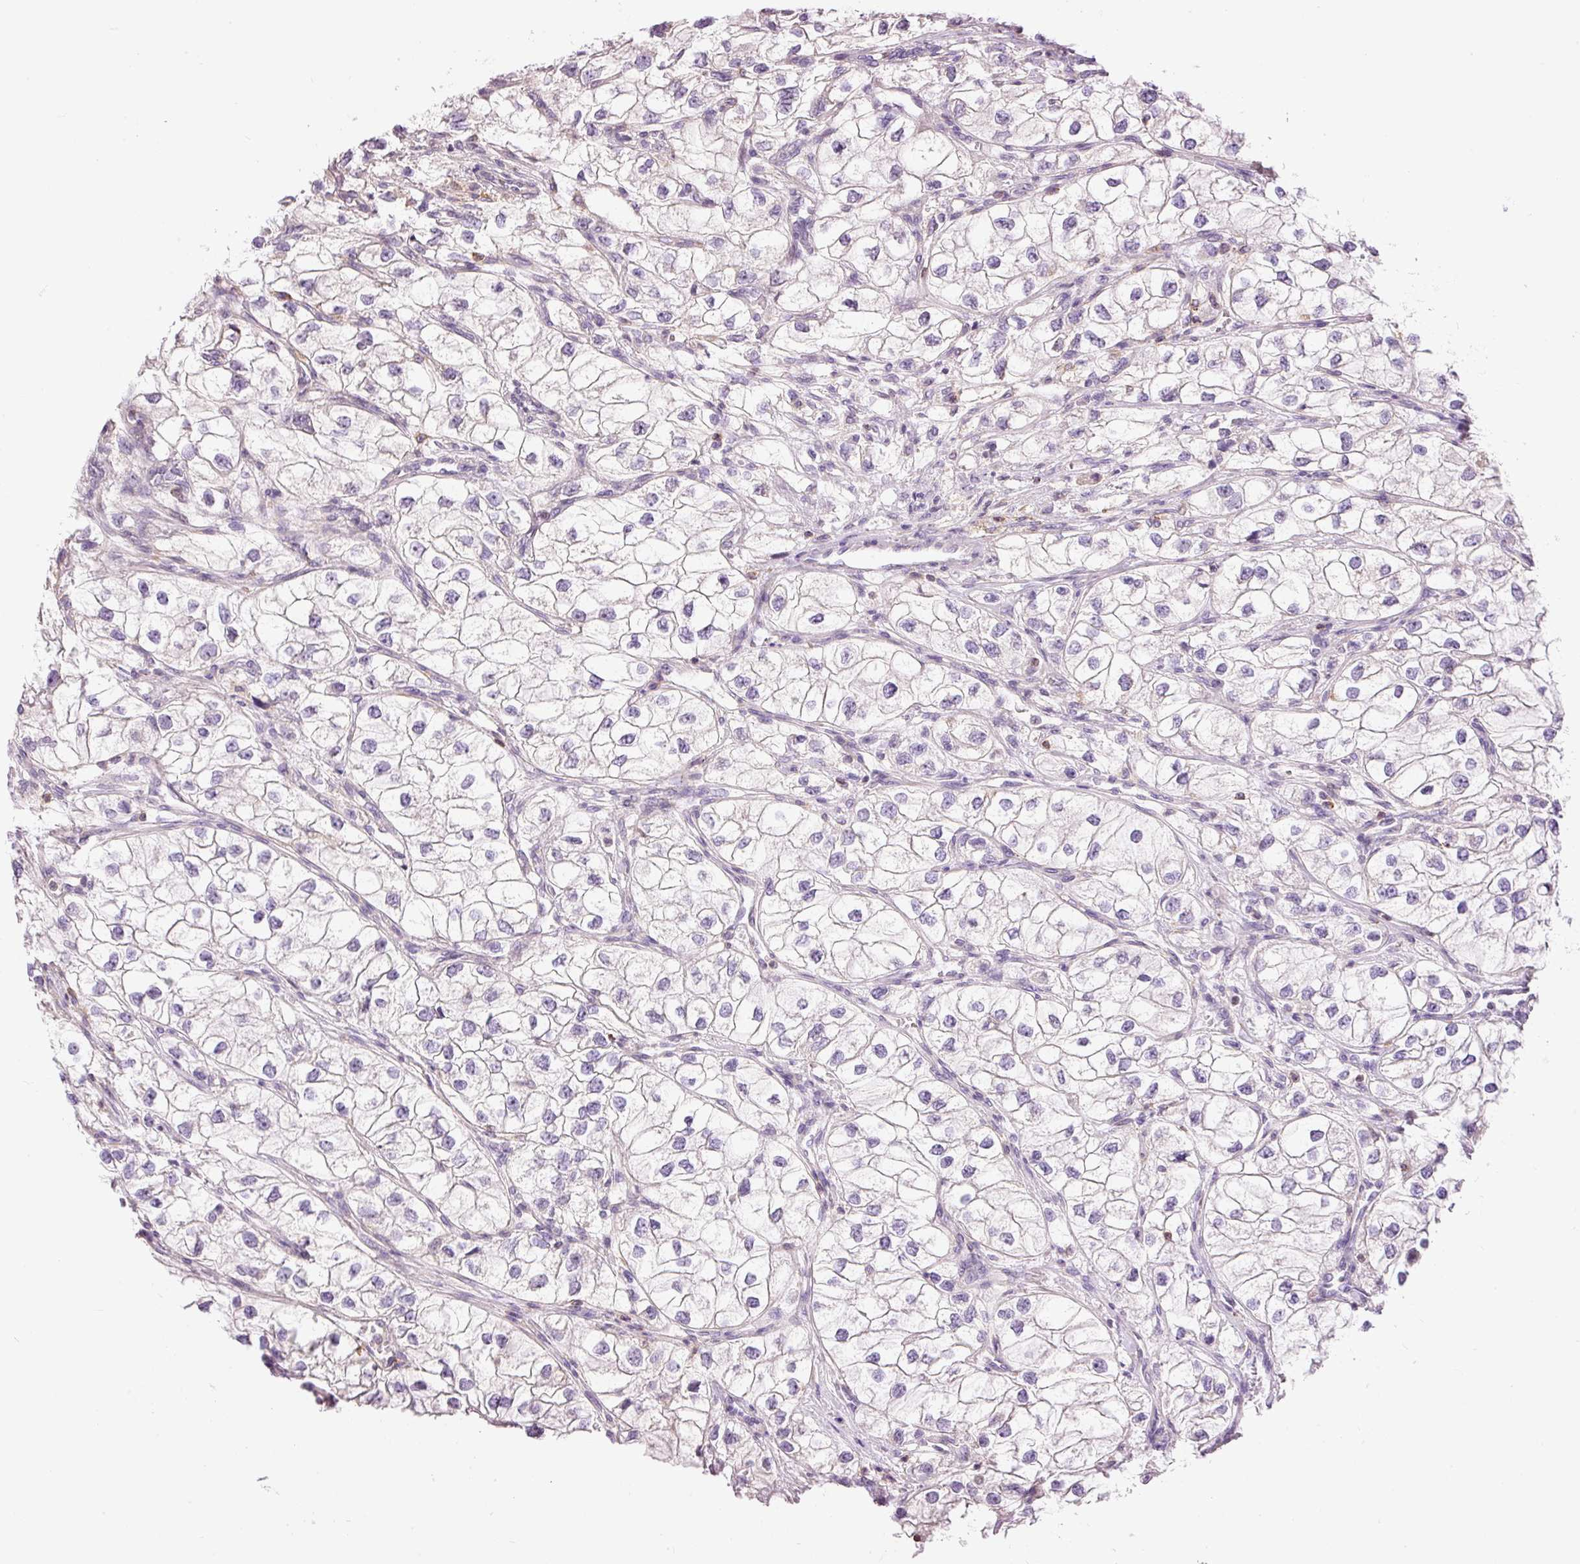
{"staining": {"intensity": "negative", "quantity": "none", "location": "none"}, "tissue": "renal cancer", "cell_type": "Tumor cells", "image_type": "cancer", "snomed": [{"axis": "morphology", "description": "Adenocarcinoma, NOS"}, {"axis": "topography", "description": "Kidney"}], "caption": "Tumor cells show no significant protein expression in adenocarcinoma (renal). (DAB immunohistochemistry with hematoxylin counter stain).", "gene": "DOK6", "patient": {"sex": "male", "age": 59}}